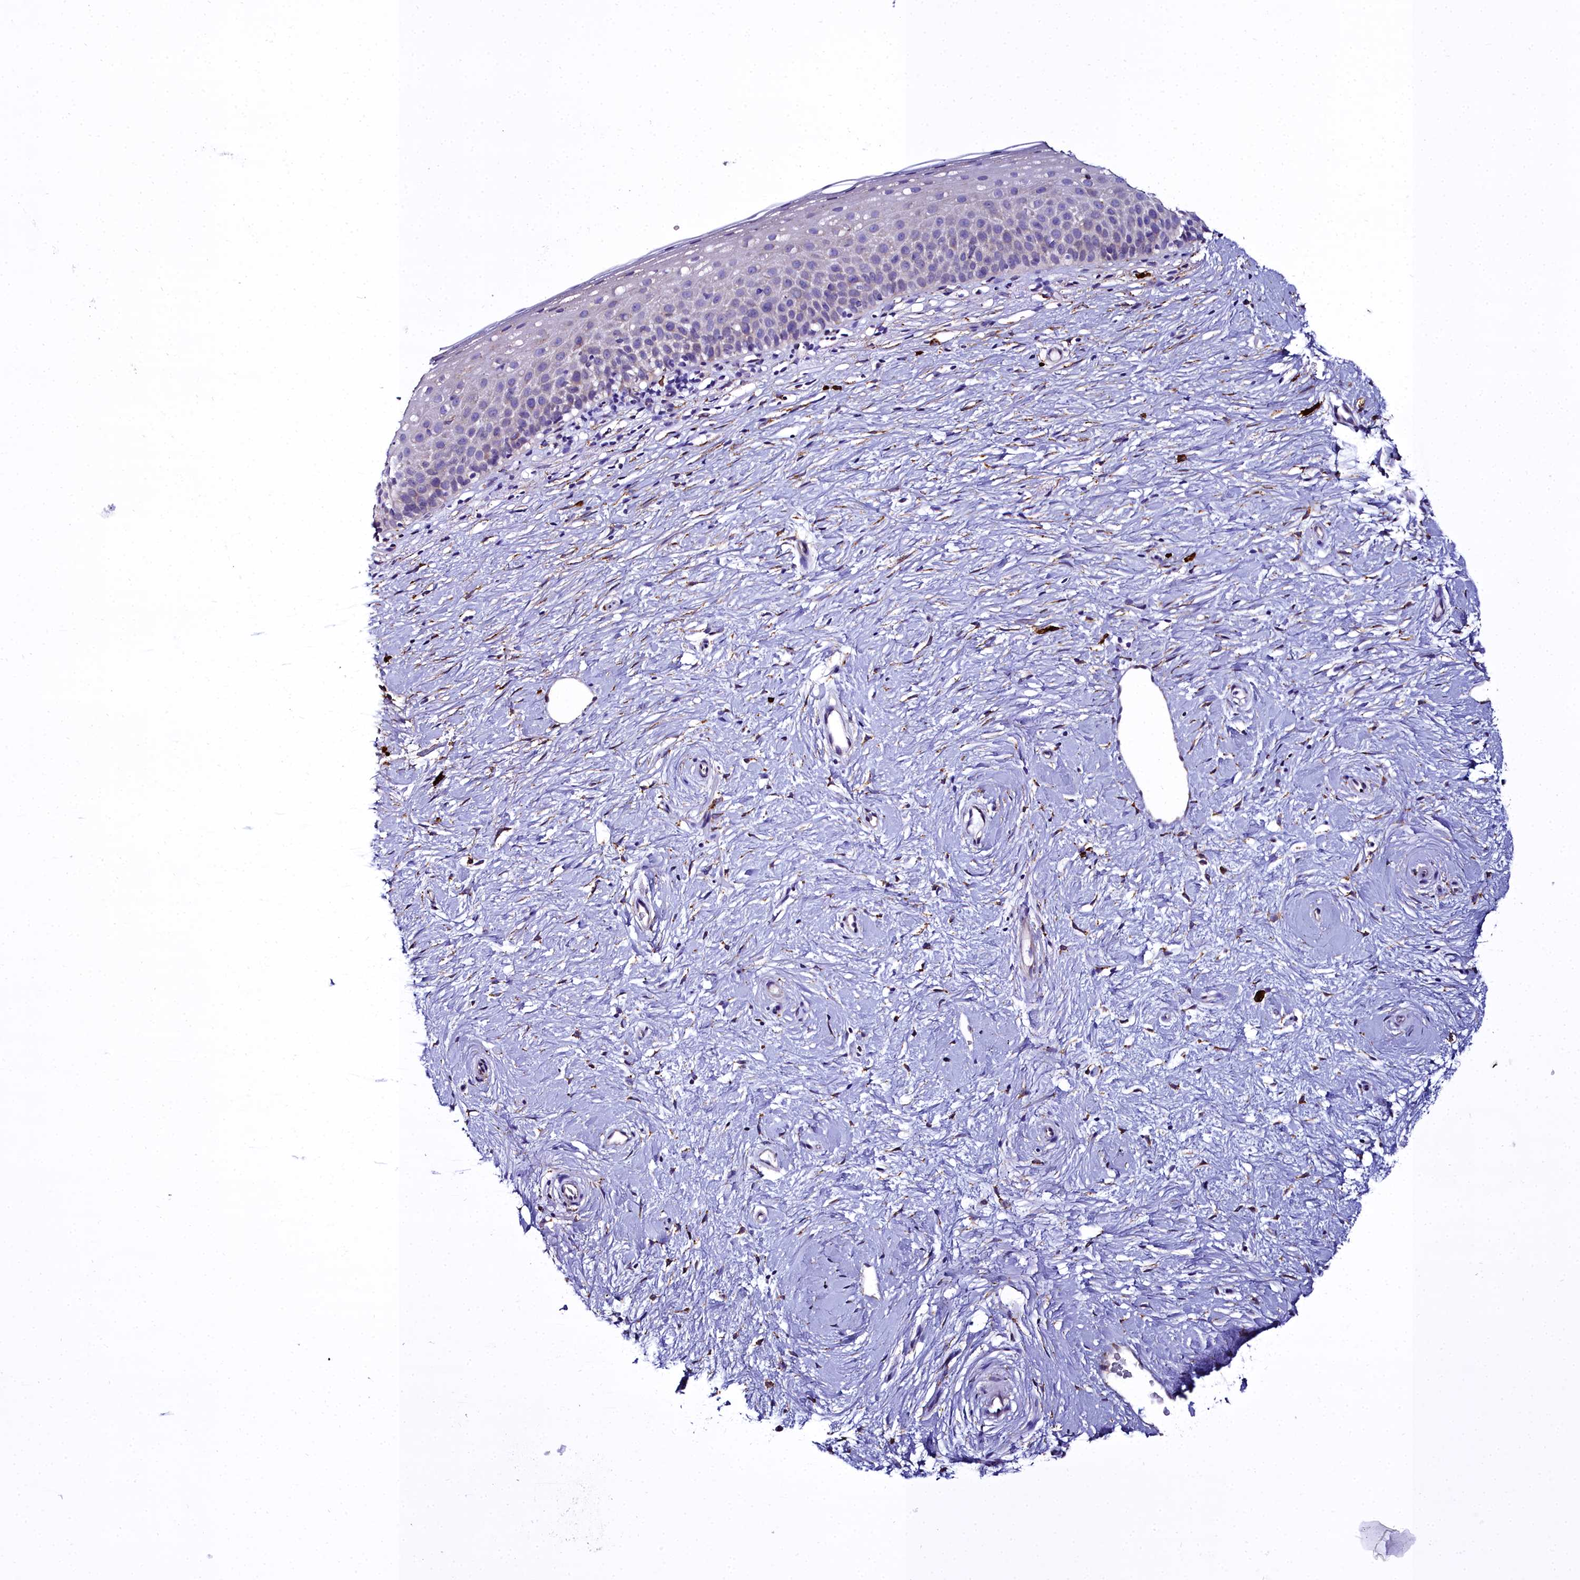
{"staining": {"intensity": "moderate", "quantity": "<25%", "location": "cytoplasmic/membranous"}, "tissue": "cervix", "cell_type": "Glandular cells", "image_type": "normal", "snomed": [{"axis": "morphology", "description": "Normal tissue, NOS"}, {"axis": "topography", "description": "Cervix"}], "caption": "Protein staining displays moderate cytoplasmic/membranous expression in about <25% of glandular cells in unremarkable cervix. (Stains: DAB in brown, nuclei in blue, Microscopy: brightfield microscopy at high magnification).", "gene": "TXNDC5", "patient": {"sex": "female", "age": 57}}